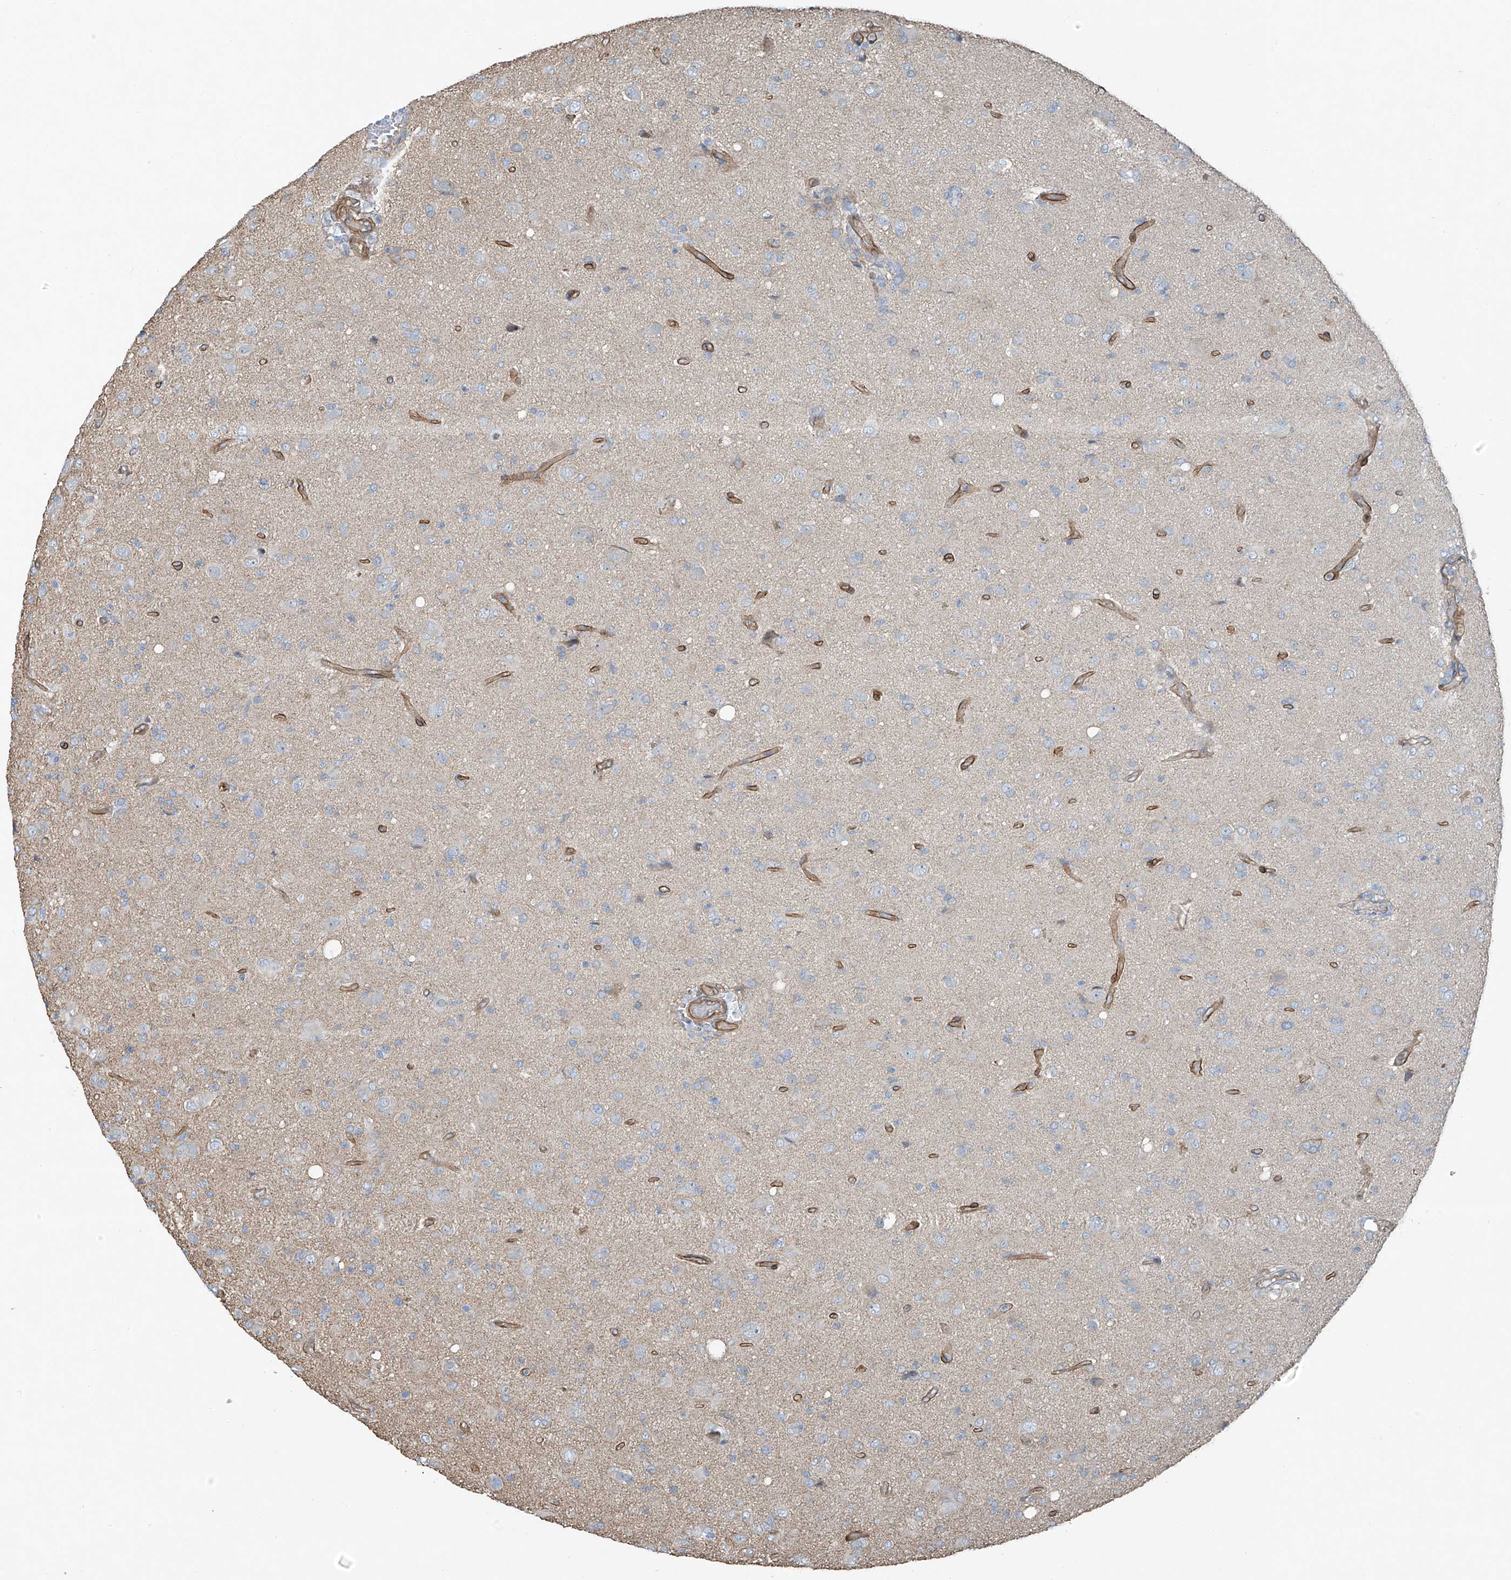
{"staining": {"intensity": "negative", "quantity": "none", "location": "none"}, "tissue": "glioma", "cell_type": "Tumor cells", "image_type": "cancer", "snomed": [{"axis": "morphology", "description": "Glioma, malignant, High grade"}, {"axis": "topography", "description": "Brain"}], "caption": "Tumor cells show no significant expression in glioma.", "gene": "TNS2", "patient": {"sex": "female", "age": 57}}